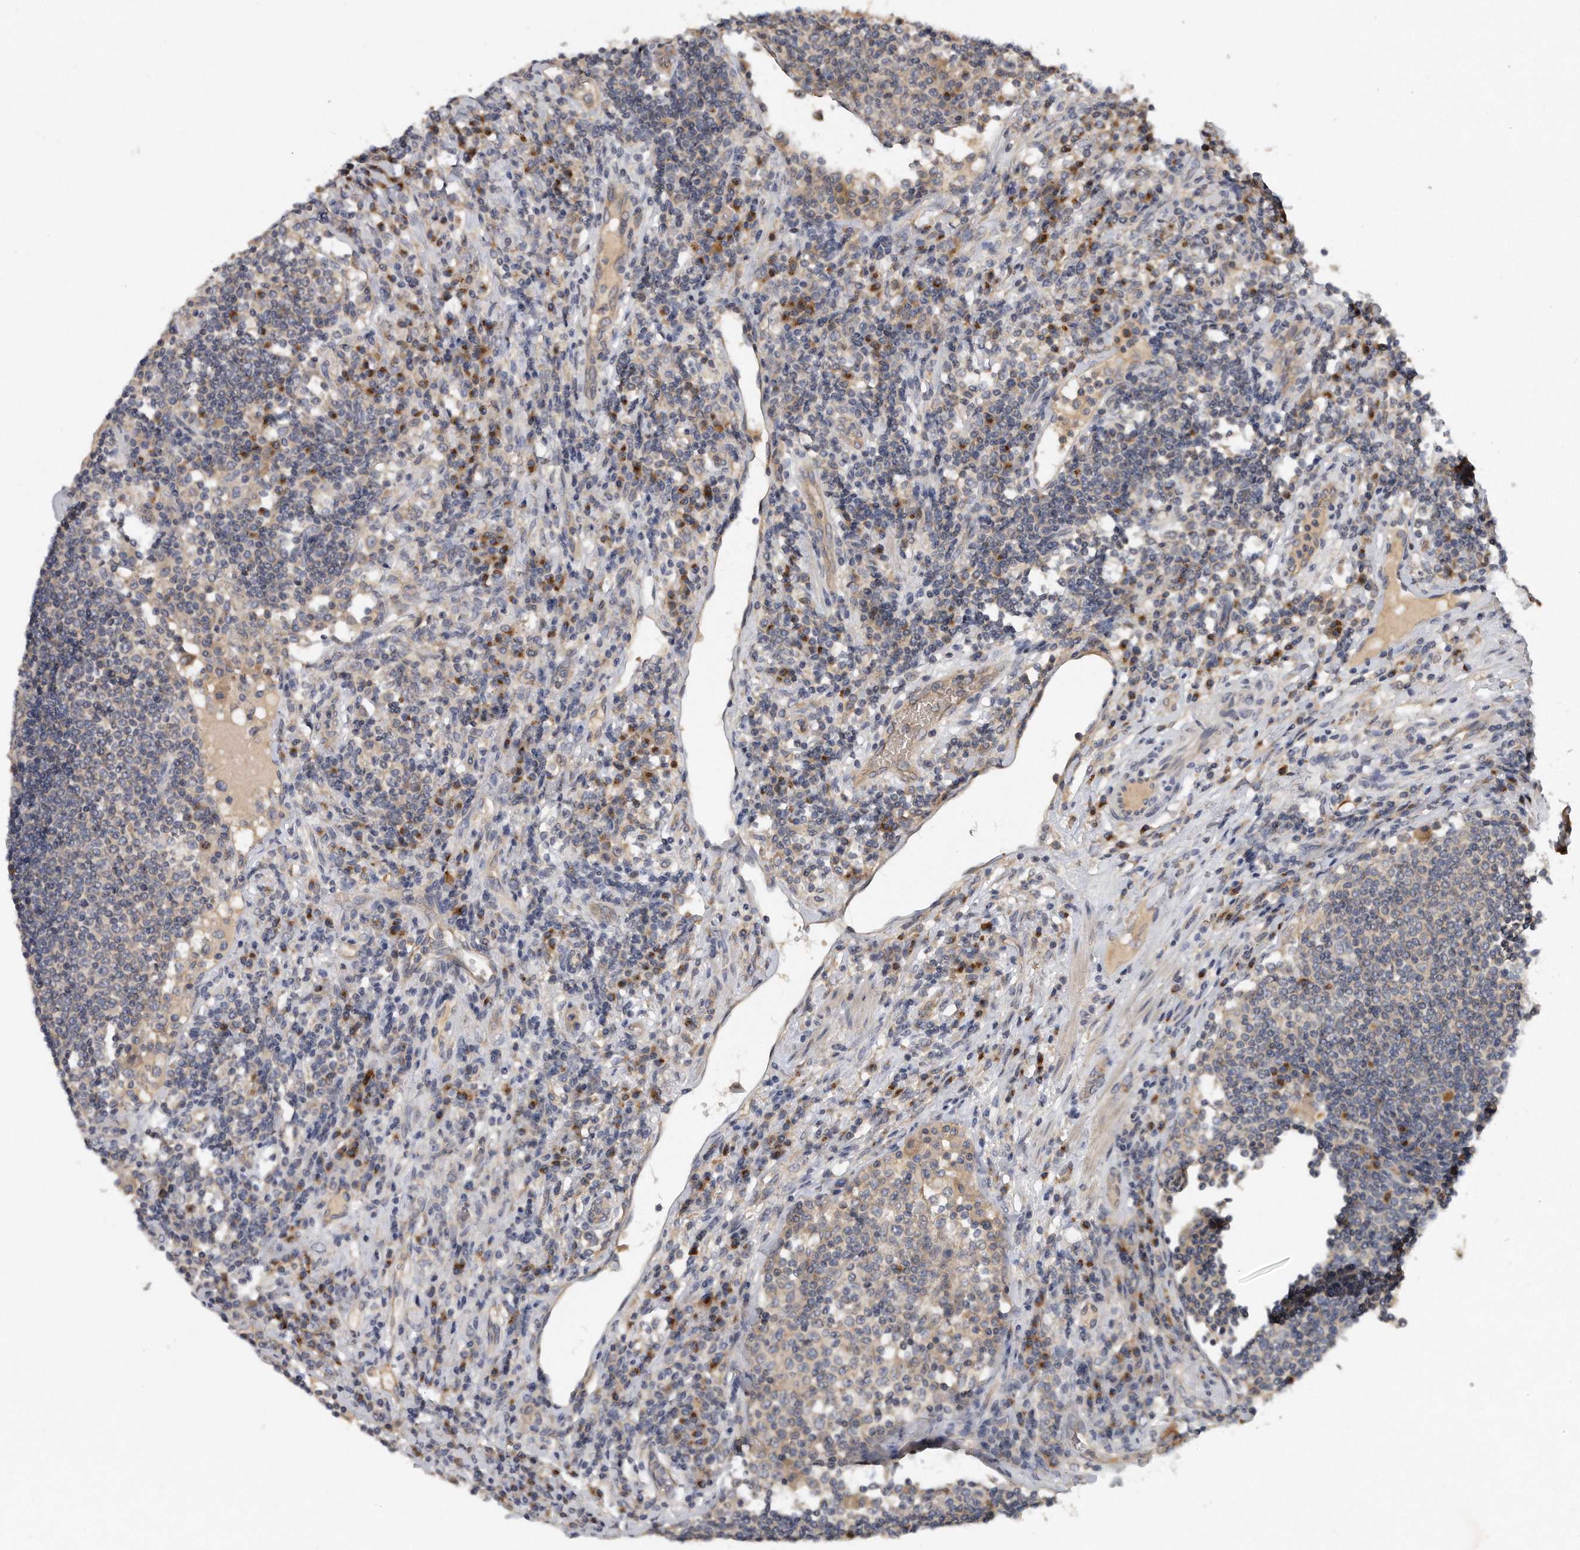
{"staining": {"intensity": "moderate", "quantity": "<25%", "location": "cytoplasmic/membranous"}, "tissue": "lymph node", "cell_type": "Non-germinal center cells", "image_type": "normal", "snomed": [{"axis": "morphology", "description": "Normal tissue, NOS"}, {"axis": "topography", "description": "Lymph node"}], "caption": "DAB immunohistochemical staining of unremarkable lymph node displays moderate cytoplasmic/membranous protein staining in about <25% of non-germinal center cells. The staining is performed using DAB brown chromogen to label protein expression. The nuclei are counter-stained blue using hematoxylin.", "gene": "TRAPPC14", "patient": {"sex": "female", "age": 53}}